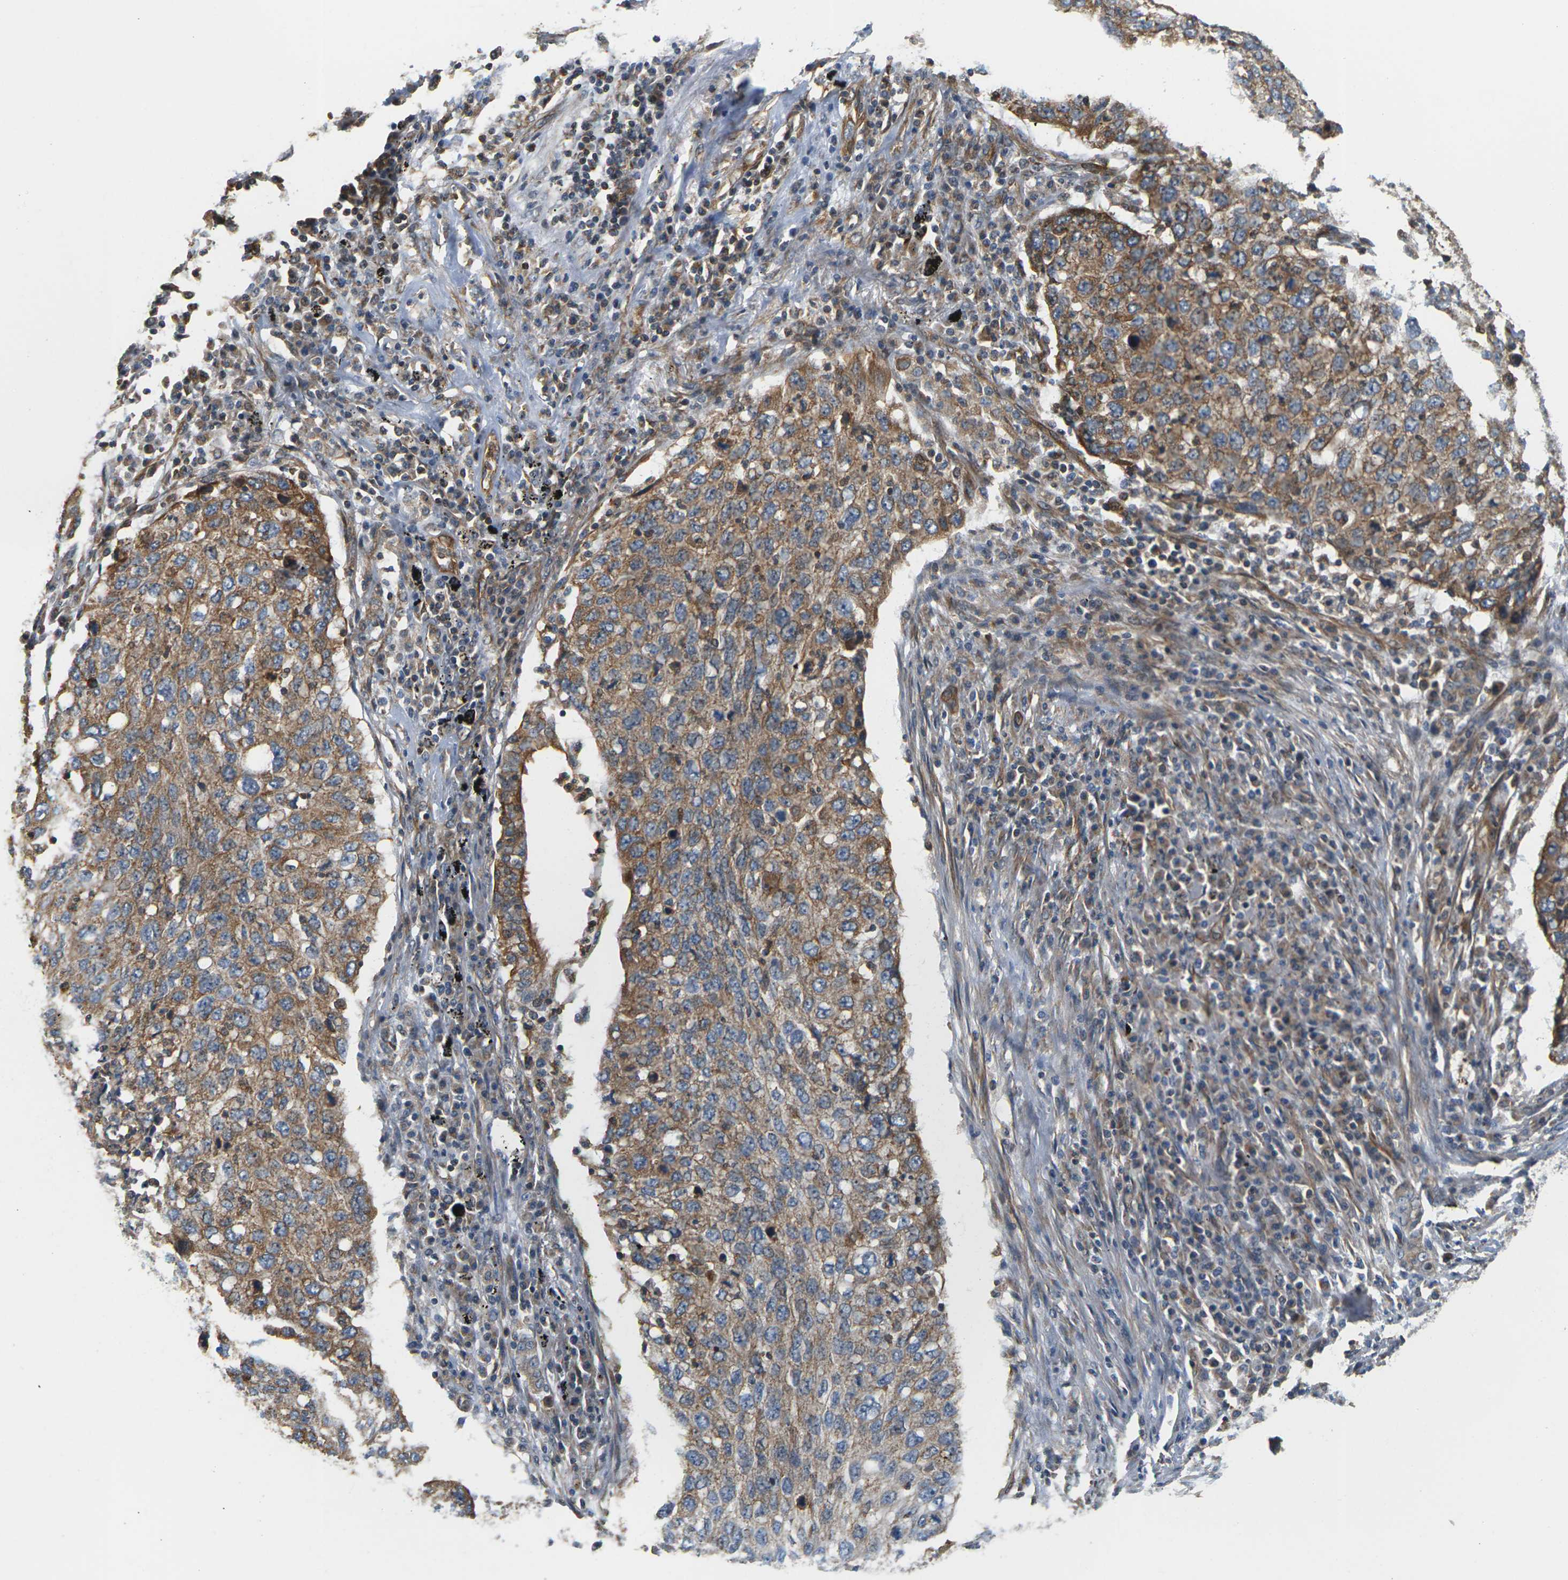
{"staining": {"intensity": "moderate", "quantity": ">75%", "location": "cytoplasmic/membranous"}, "tissue": "lung cancer", "cell_type": "Tumor cells", "image_type": "cancer", "snomed": [{"axis": "morphology", "description": "Squamous cell carcinoma, NOS"}, {"axis": "topography", "description": "Lung"}], "caption": "Immunohistochemical staining of lung cancer reveals moderate cytoplasmic/membranous protein staining in about >75% of tumor cells.", "gene": "PCDHB4", "patient": {"sex": "female", "age": 63}}